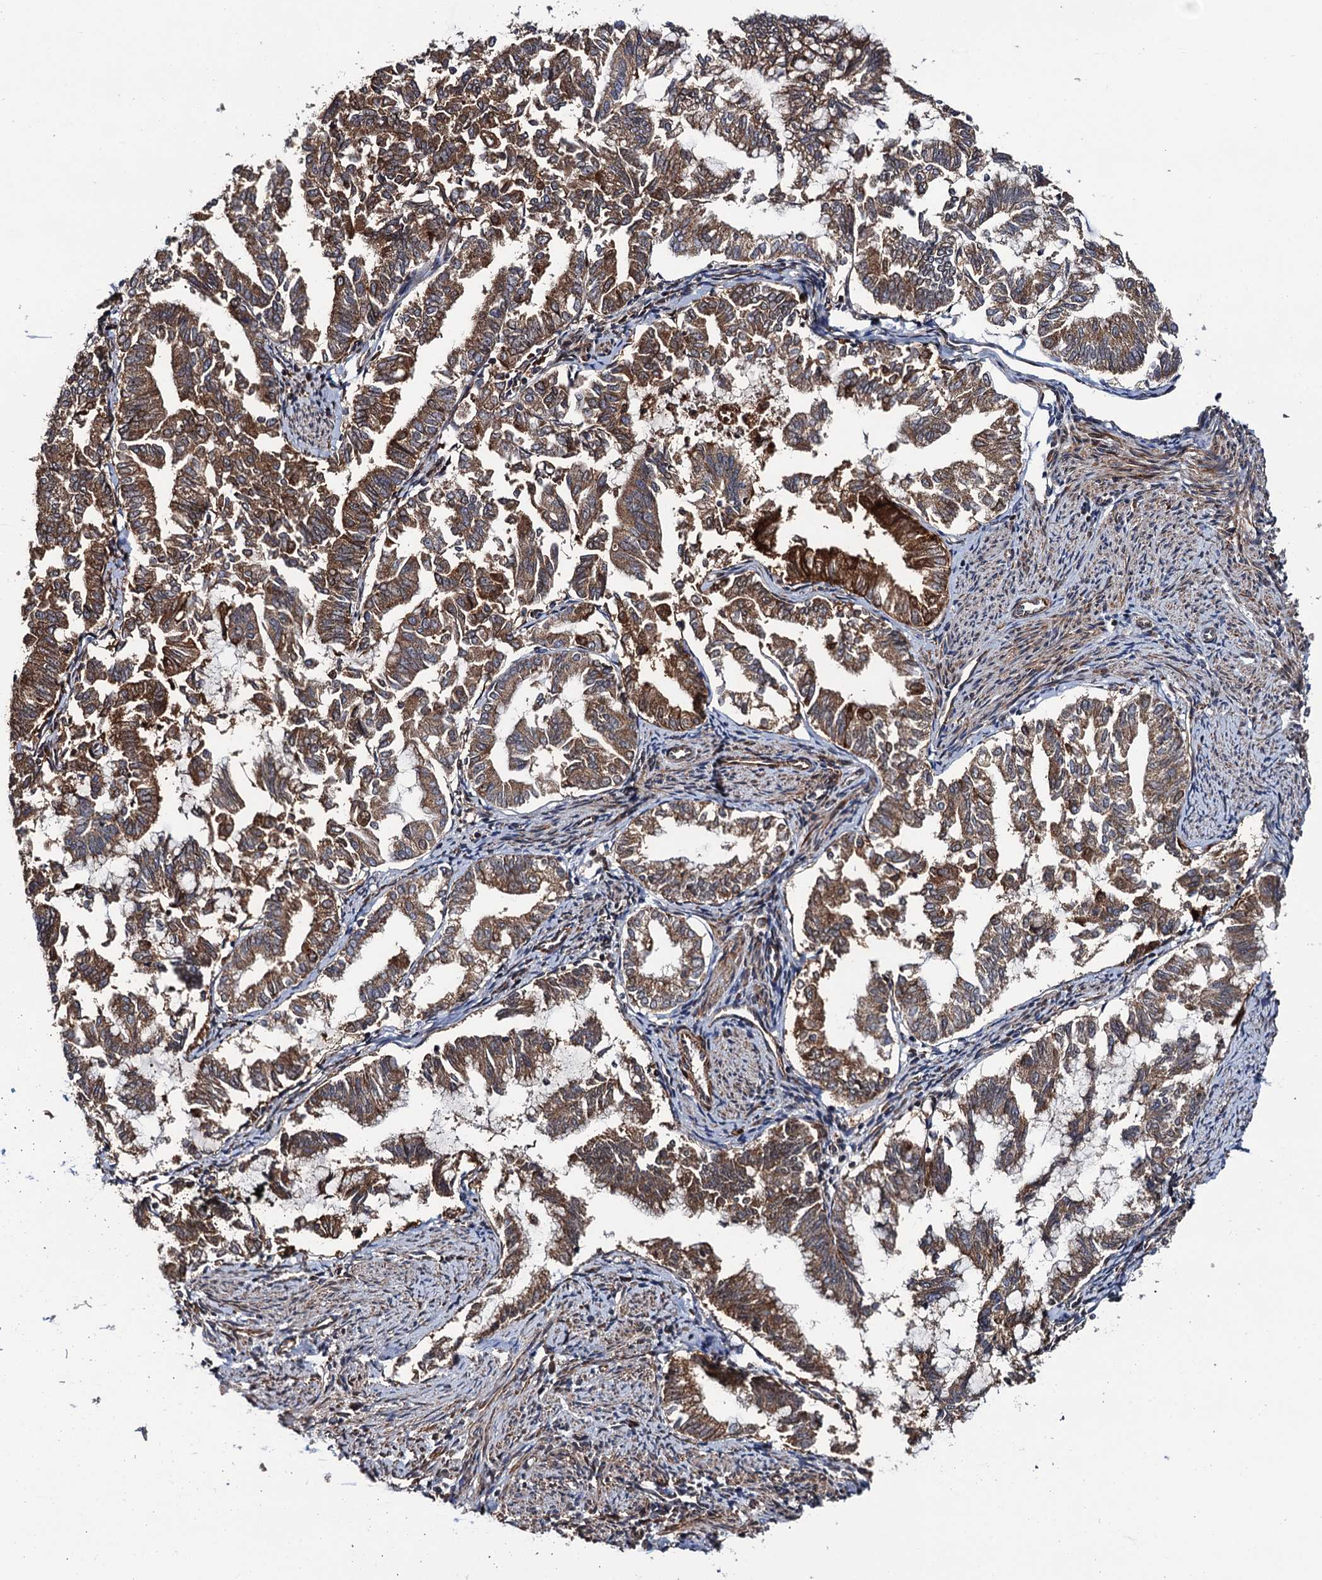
{"staining": {"intensity": "moderate", "quantity": ">75%", "location": "cytoplasmic/membranous"}, "tissue": "endometrial cancer", "cell_type": "Tumor cells", "image_type": "cancer", "snomed": [{"axis": "morphology", "description": "Adenocarcinoma, NOS"}, {"axis": "topography", "description": "Endometrium"}], "caption": "Endometrial adenocarcinoma stained for a protein (brown) shows moderate cytoplasmic/membranous positive positivity in approximately >75% of tumor cells.", "gene": "FSIP1", "patient": {"sex": "female", "age": 79}}